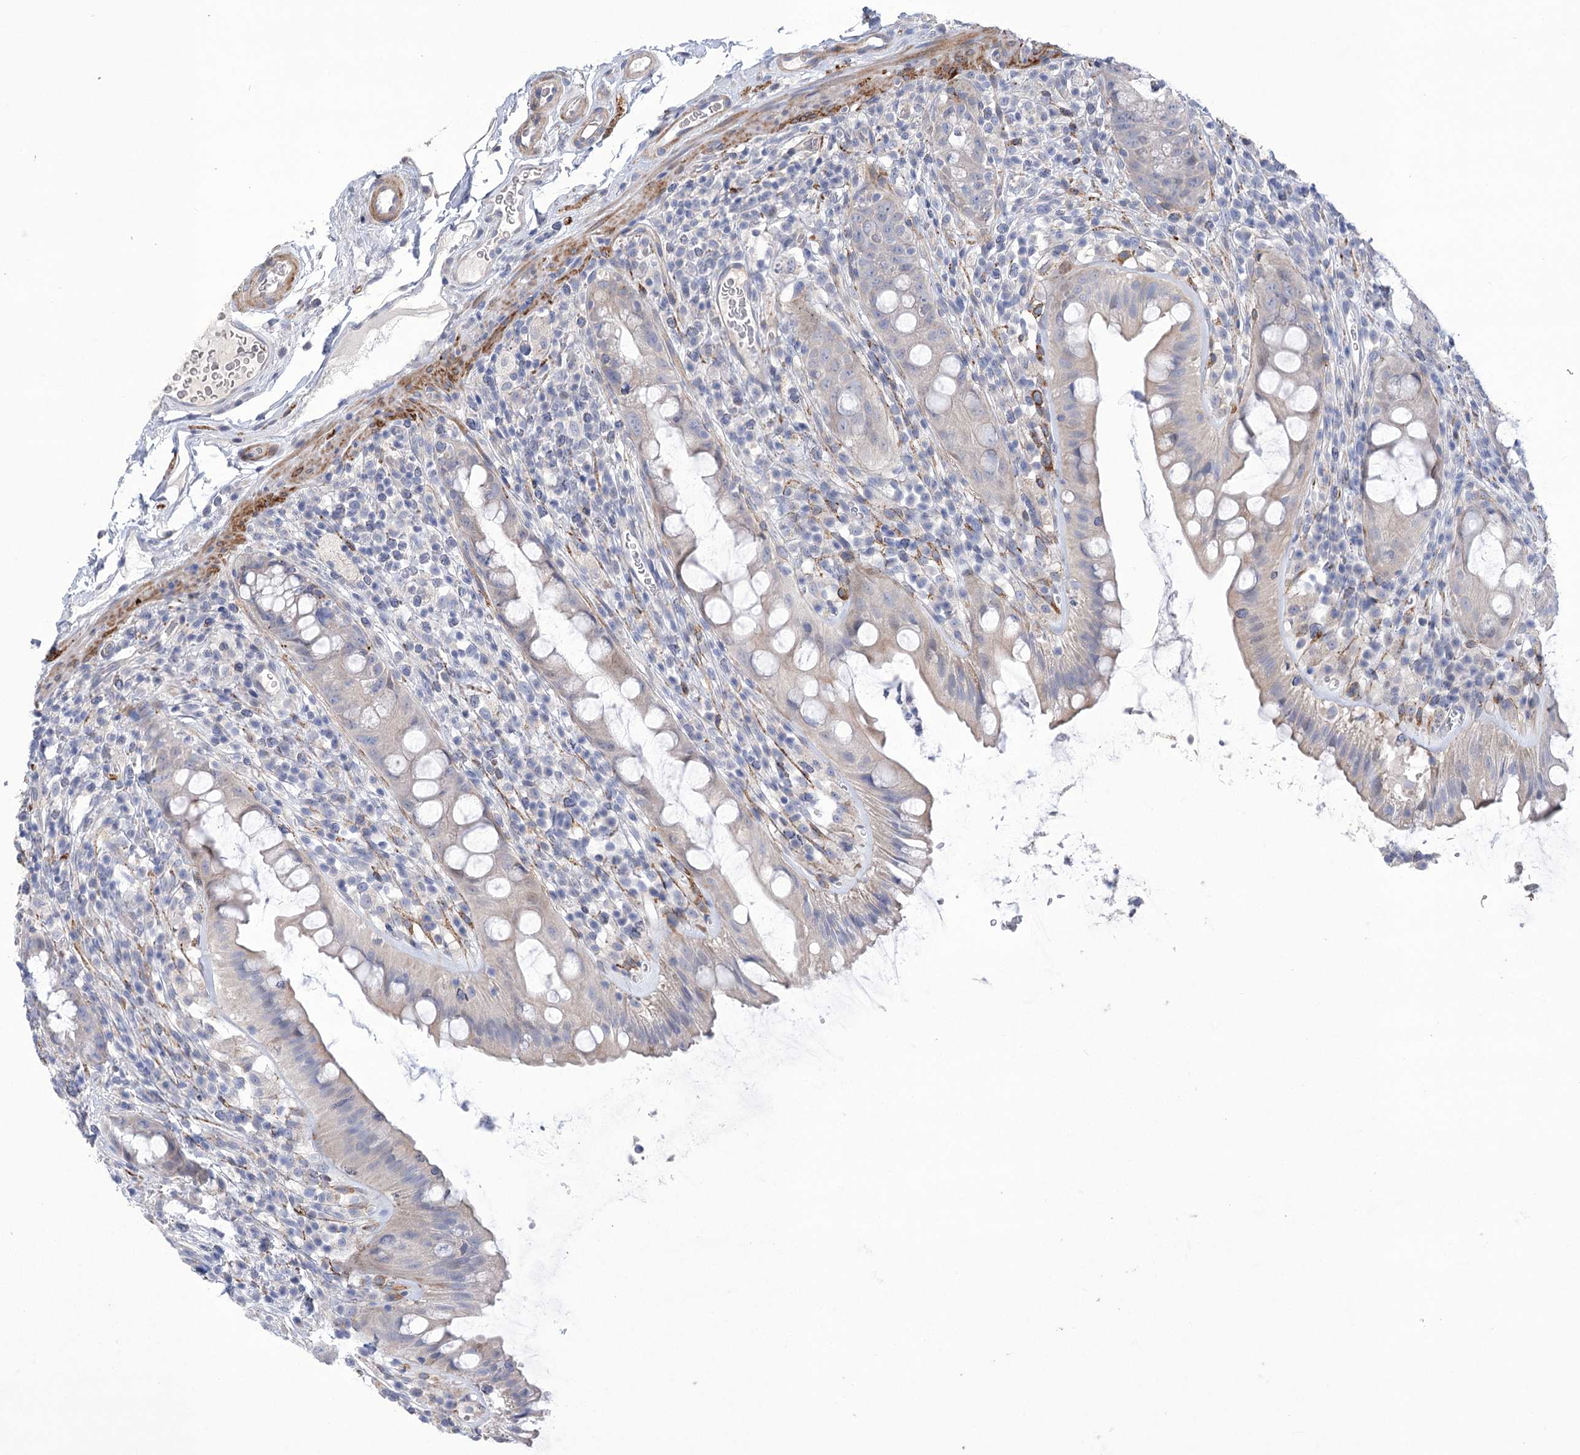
{"staining": {"intensity": "negative", "quantity": "none", "location": "none"}, "tissue": "rectum", "cell_type": "Glandular cells", "image_type": "normal", "snomed": [{"axis": "morphology", "description": "Normal tissue, NOS"}, {"axis": "topography", "description": "Rectum"}], "caption": "A micrograph of rectum stained for a protein demonstrates no brown staining in glandular cells.", "gene": "ANGPTL3", "patient": {"sex": "female", "age": 57}}